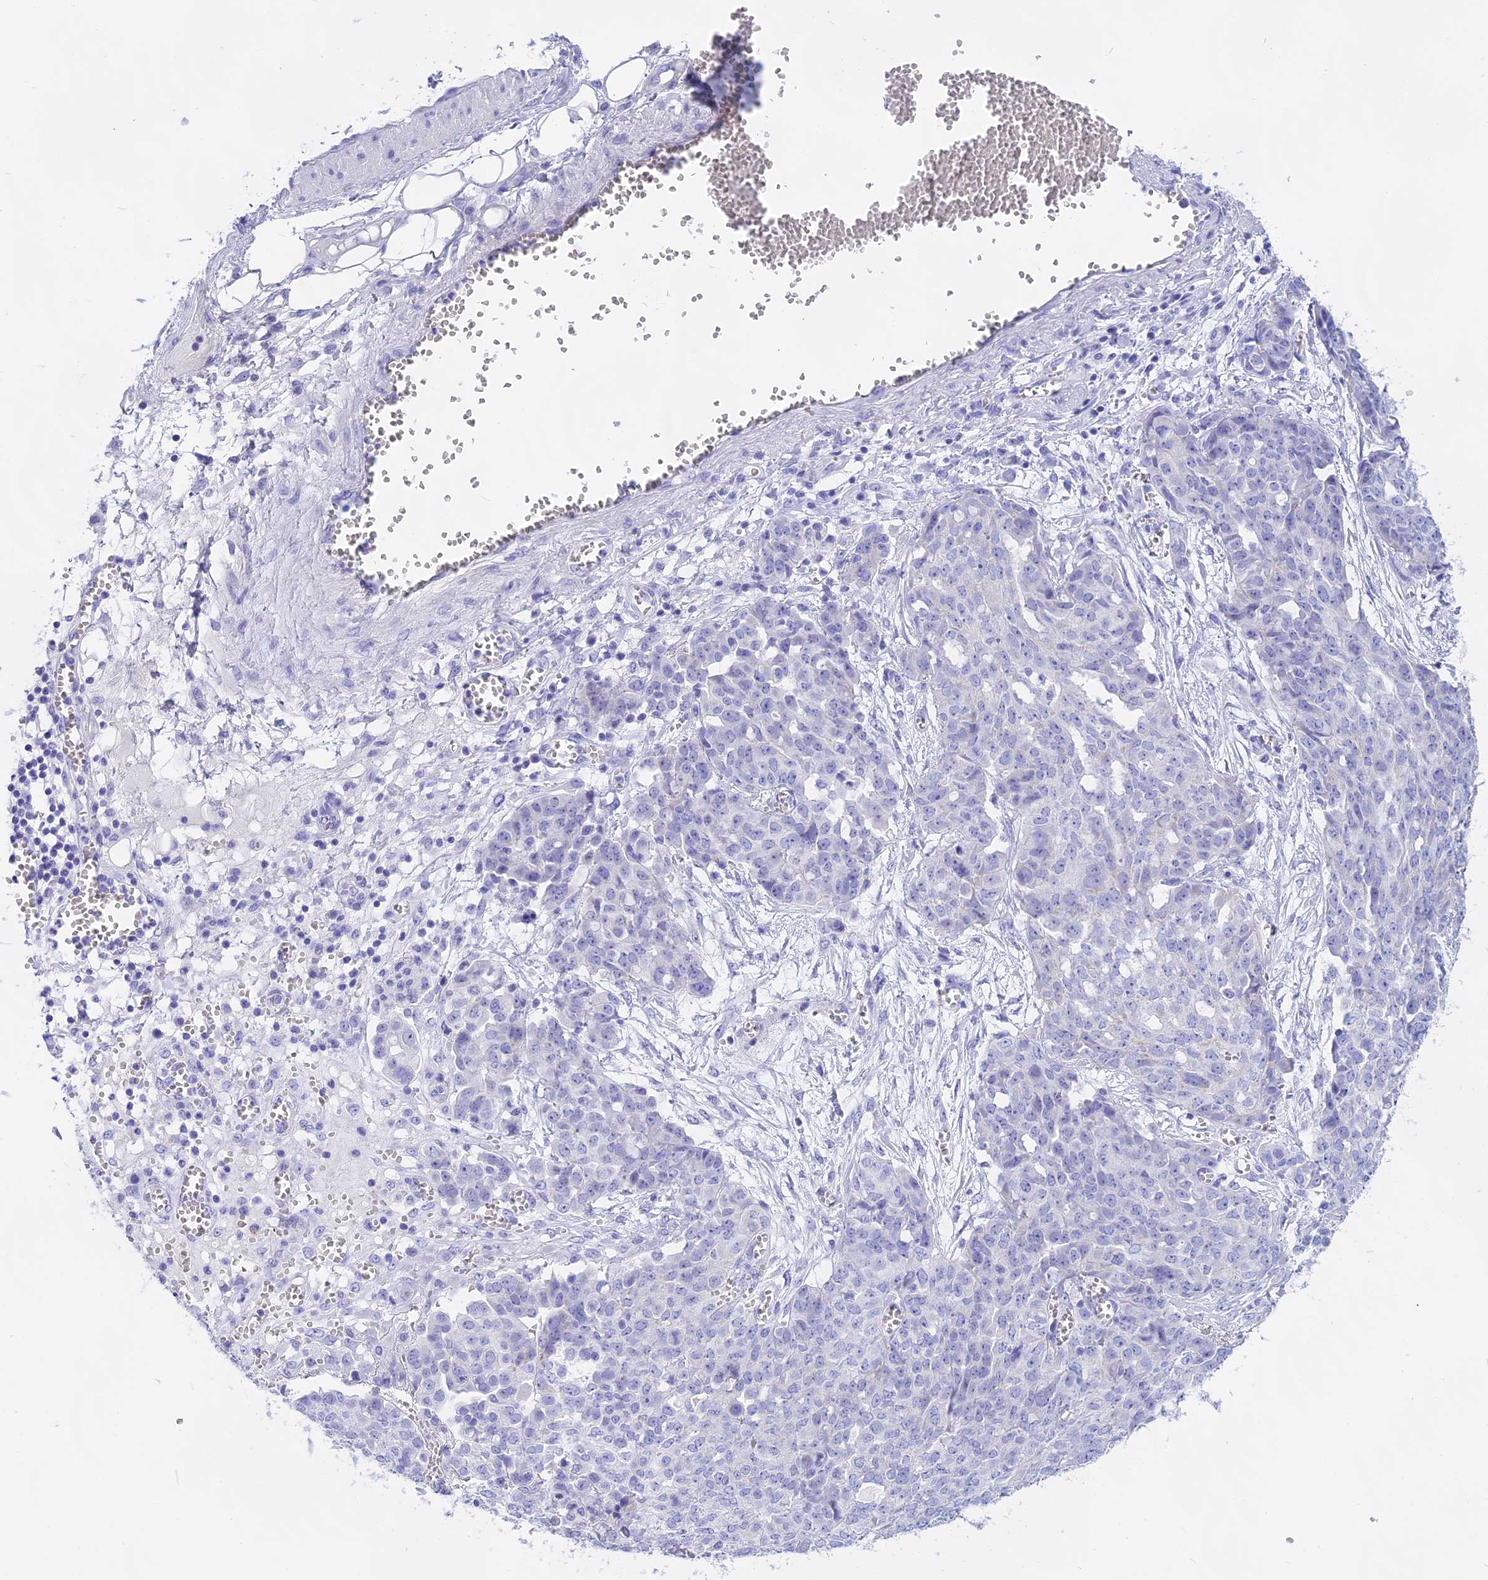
{"staining": {"intensity": "negative", "quantity": "none", "location": "none"}, "tissue": "ovarian cancer", "cell_type": "Tumor cells", "image_type": "cancer", "snomed": [{"axis": "morphology", "description": "Cystadenocarcinoma, serous, NOS"}, {"axis": "topography", "description": "Soft tissue"}, {"axis": "topography", "description": "Ovary"}], "caption": "DAB (3,3'-diaminobenzidine) immunohistochemical staining of ovarian cancer demonstrates no significant expression in tumor cells. (DAB (3,3'-diaminobenzidine) immunohistochemistry (IHC) with hematoxylin counter stain).", "gene": "ISCA1", "patient": {"sex": "female", "age": 57}}